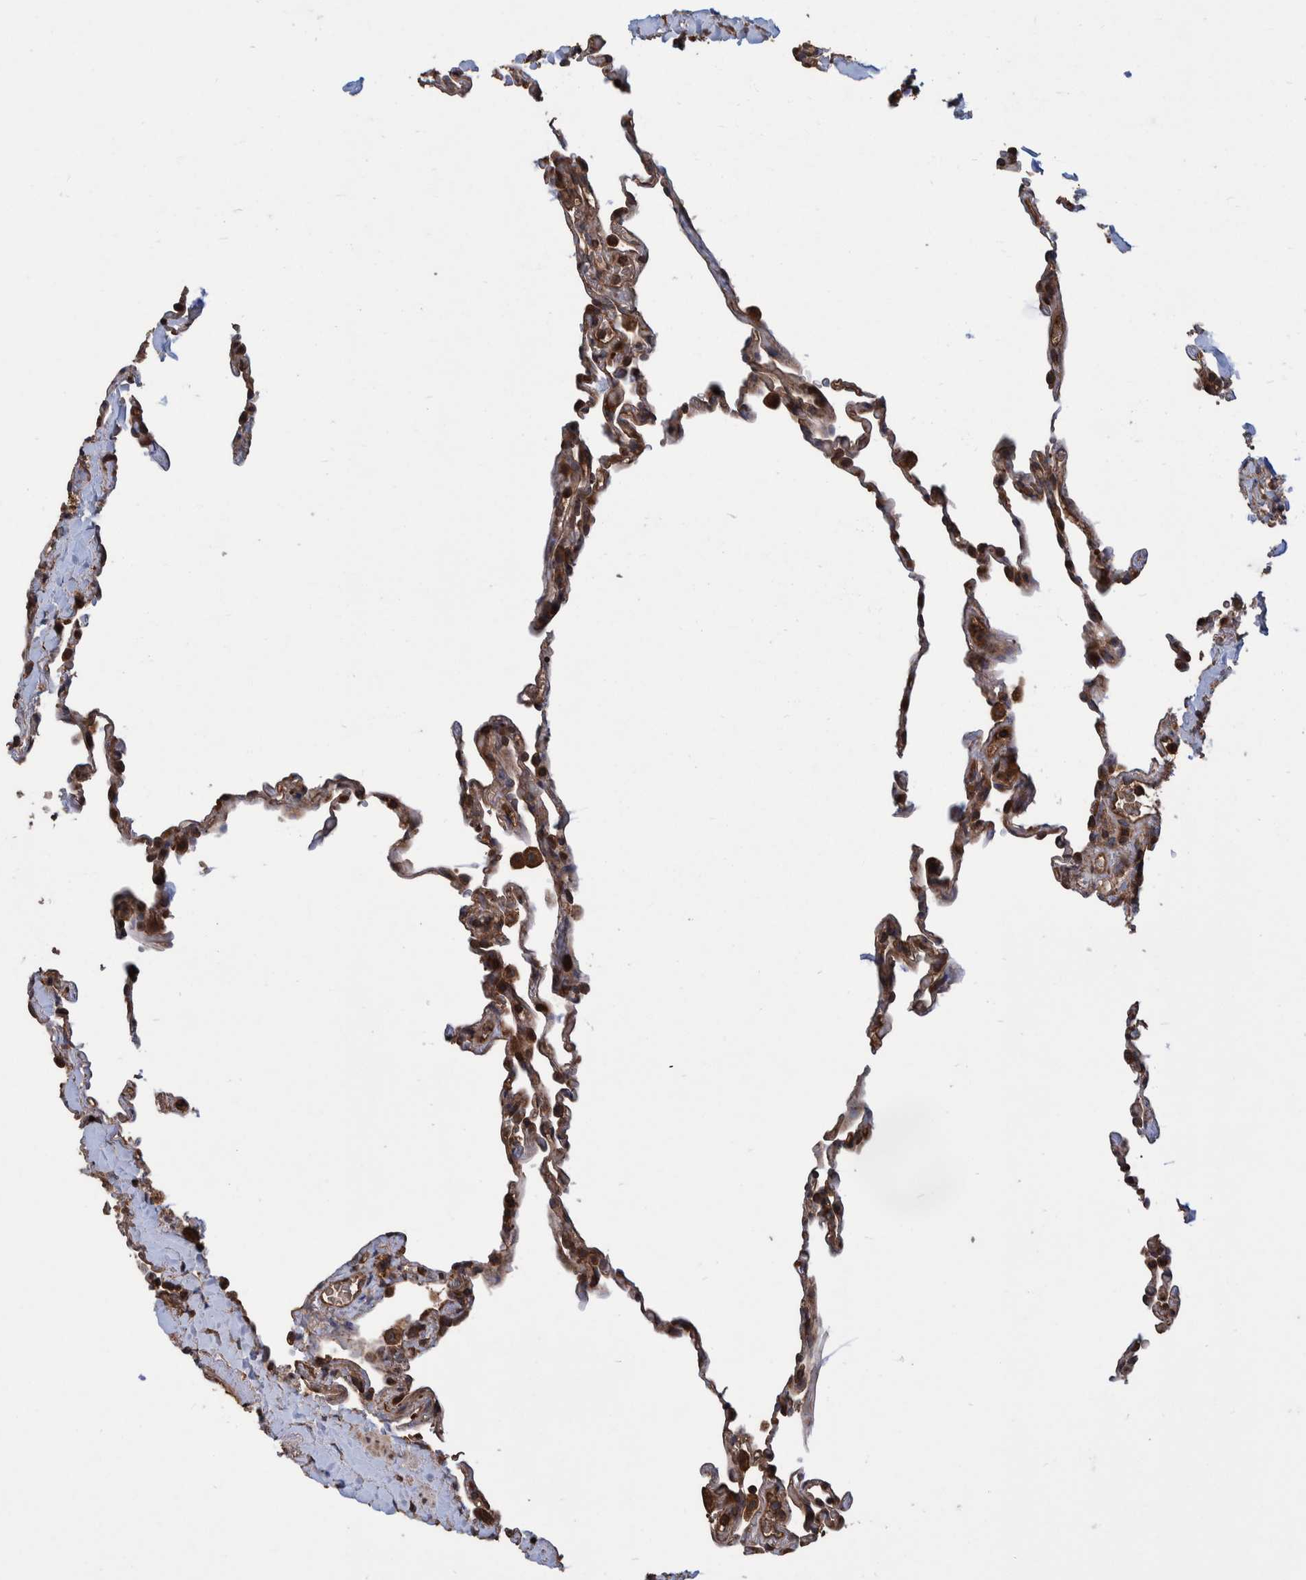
{"staining": {"intensity": "moderate", "quantity": ">75%", "location": "cytoplasmic/membranous"}, "tissue": "lung", "cell_type": "Alveolar cells", "image_type": "normal", "snomed": [{"axis": "morphology", "description": "Normal tissue, NOS"}, {"axis": "topography", "description": "Lung"}], "caption": "Lung stained with a brown dye demonstrates moderate cytoplasmic/membranous positive staining in approximately >75% of alveolar cells.", "gene": "VBP1", "patient": {"sex": "male", "age": 59}}